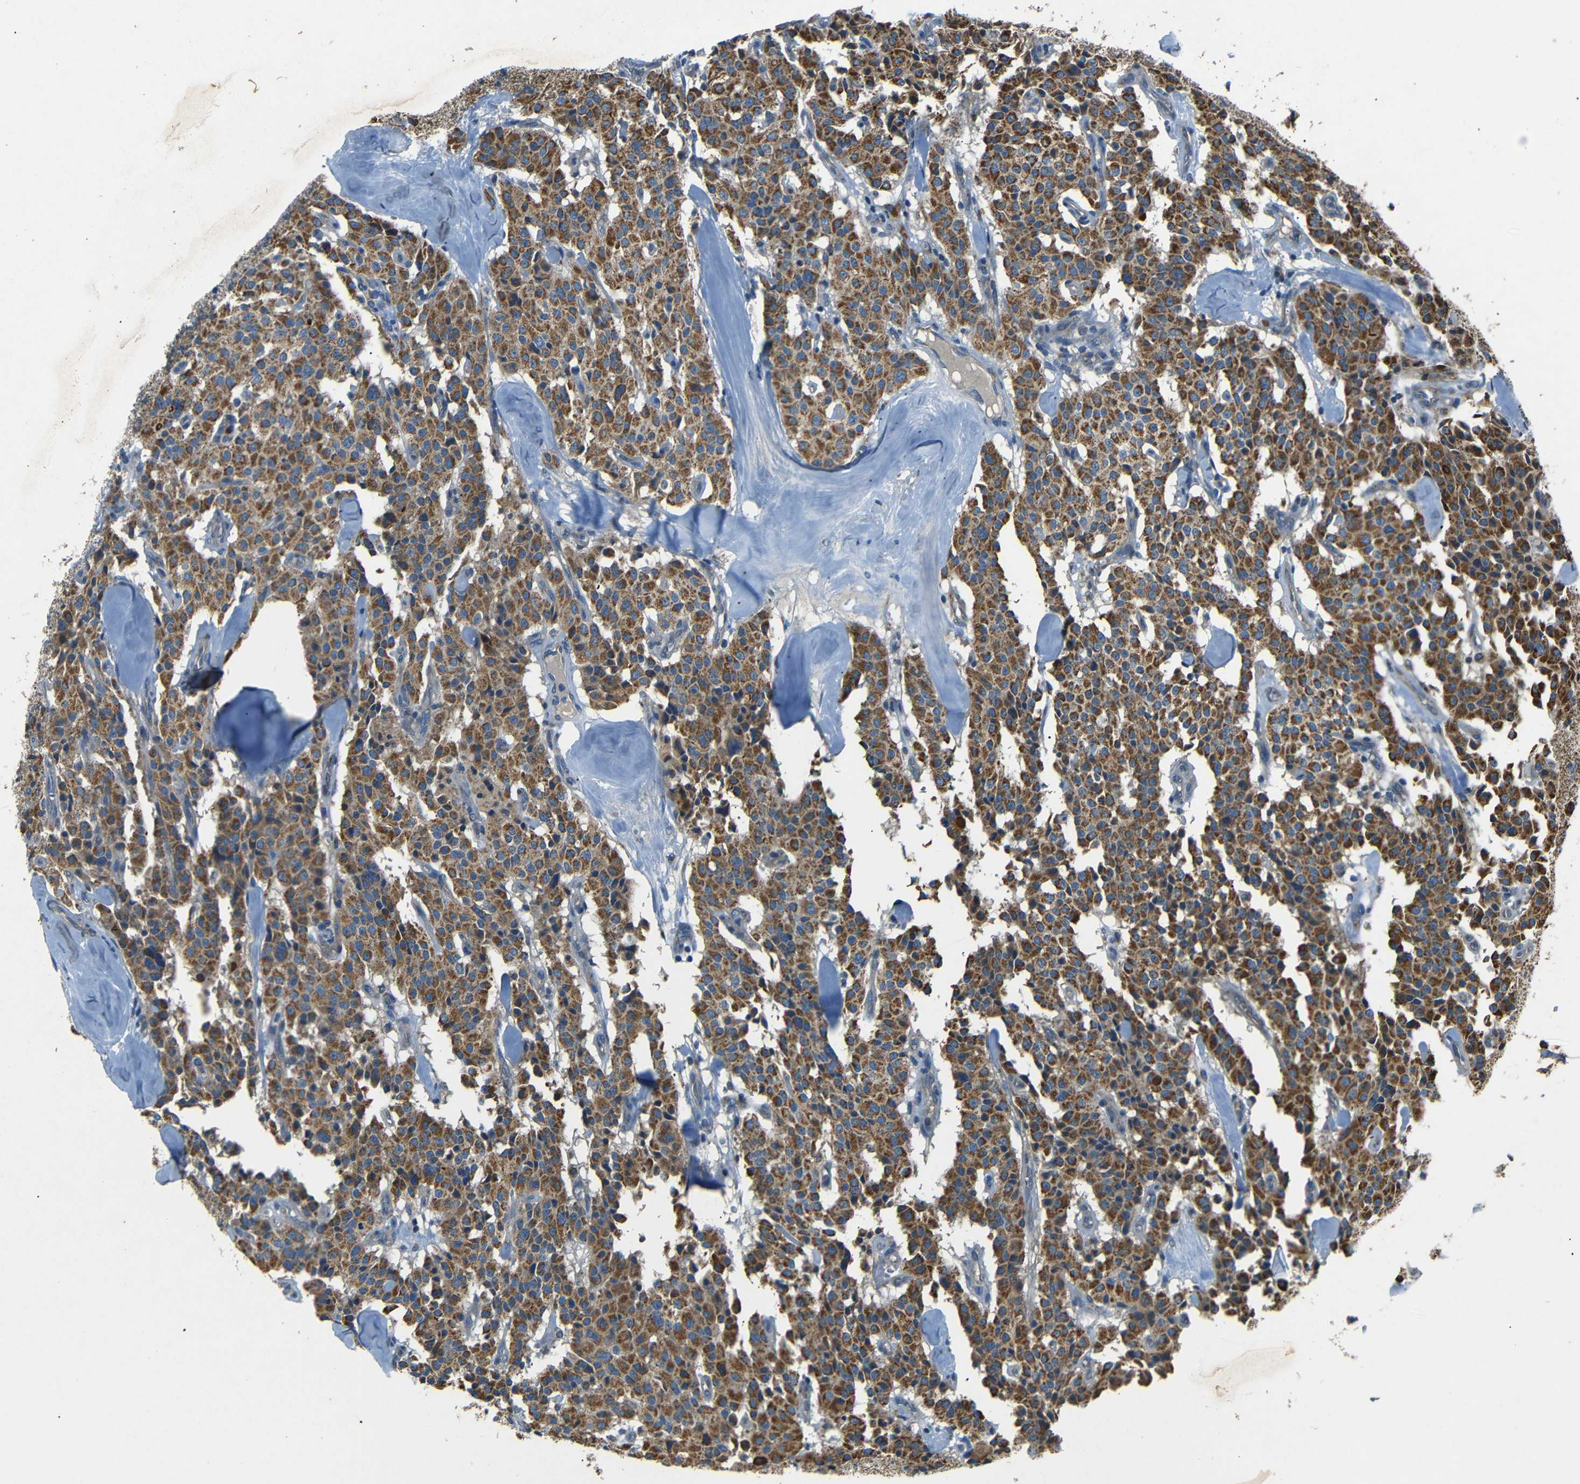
{"staining": {"intensity": "moderate", "quantity": ">75%", "location": "cytoplasmic/membranous"}, "tissue": "carcinoid", "cell_type": "Tumor cells", "image_type": "cancer", "snomed": [{"axis": "morphology", "description": "Carcinoid, malignant, NOS"}, {"axis": "topography", "description": "Lung"}], "caption": "This photomicrograph reveals immunohistochemistry (IHC) staining of malignant carcinoid, with medium moderate cytoplasmic/membranous expression in about >75% of tumor cells.", "gene": "NETO2", "patient": {"sex": "male", "age": 30}}